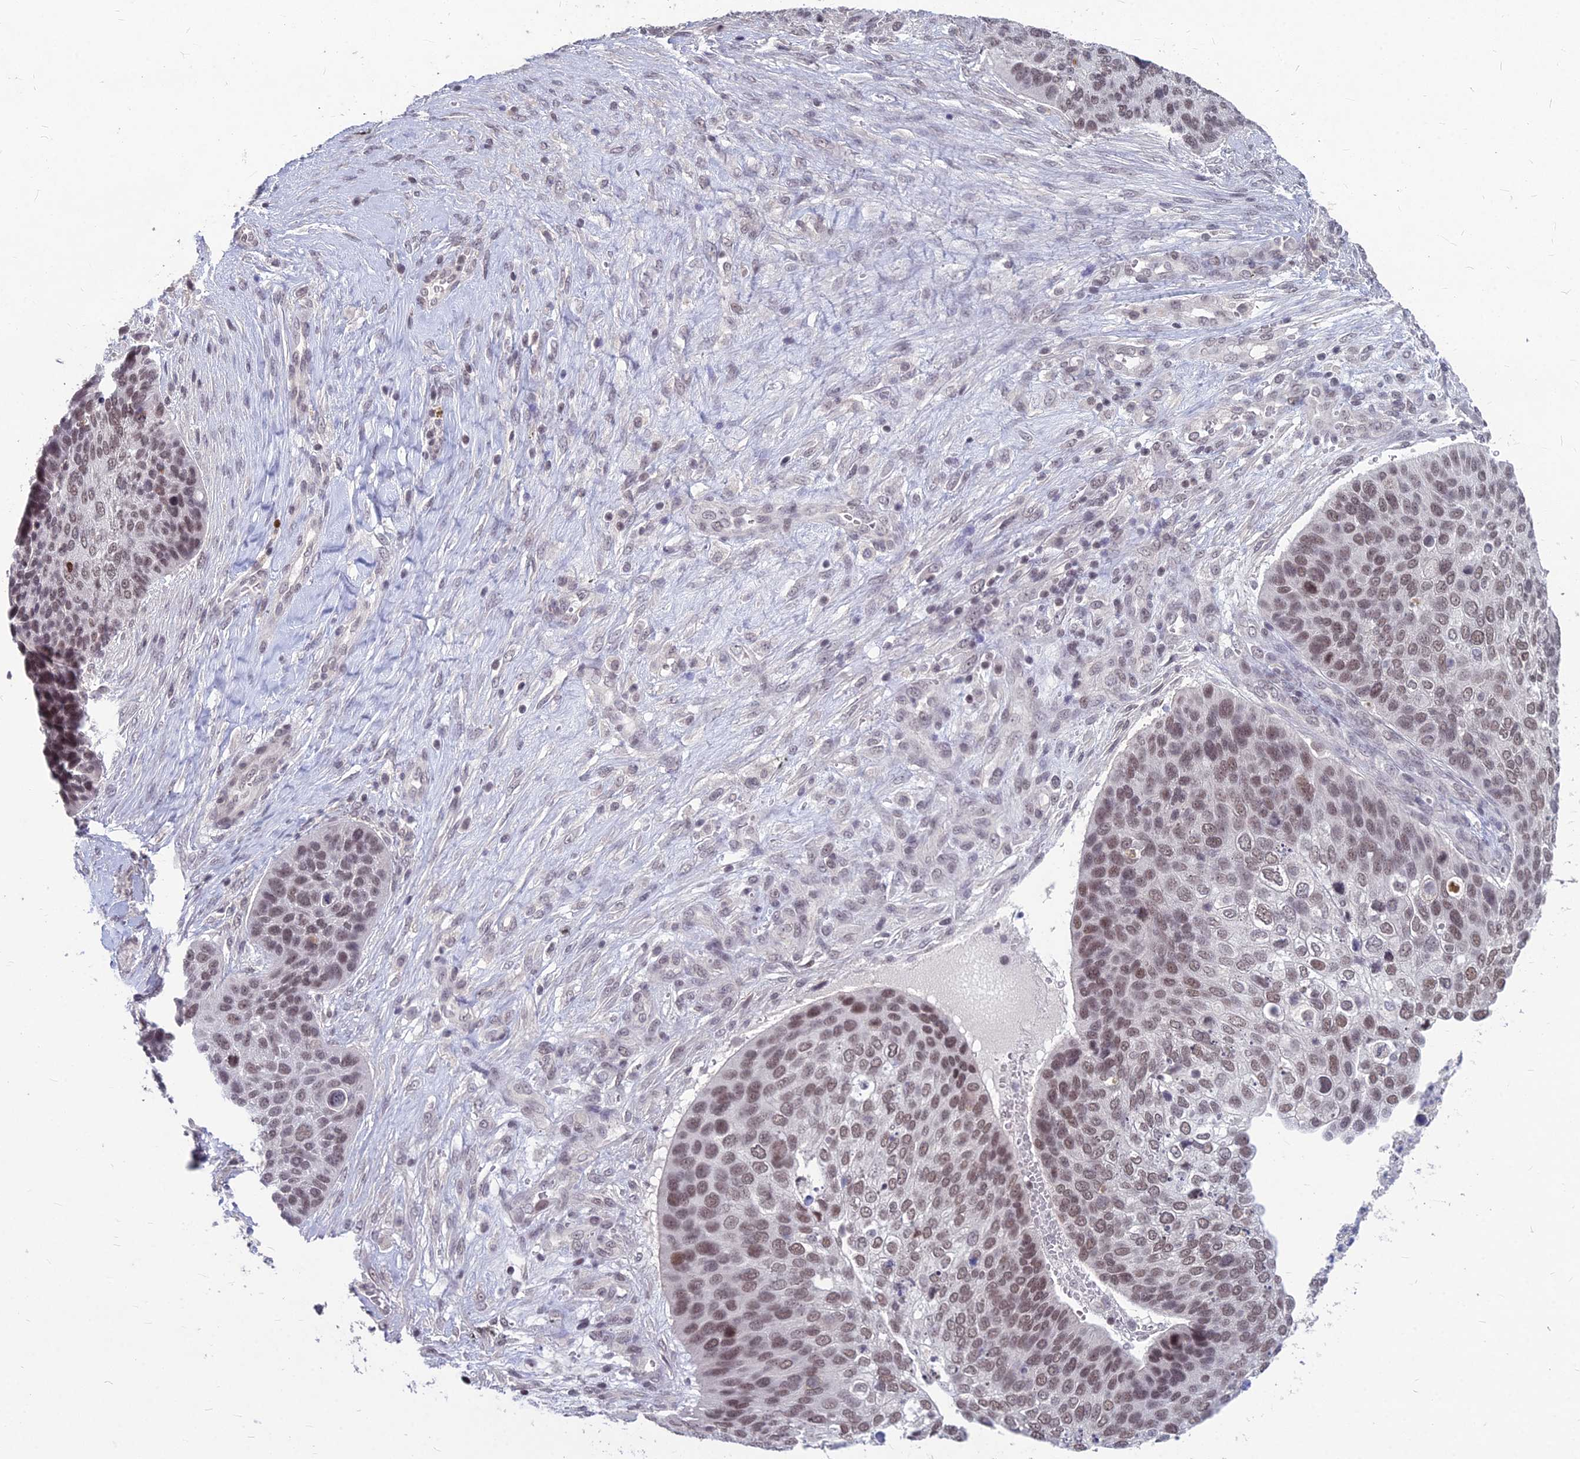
{"staining": {"intensity": "moderate", "quantity": "25%-75%", "location": "nuclear"}, "tissue": "skin cancer", "cell_type": "Tumor cells", "image_type": "cancer", "snomed": [{"axis": "morphology", "description": "Basal cell carcinoma"}, {"axis": "topography", "description": "Skin"}], "caption": "The image demonstrates staining of basal cell carcinoma (skin), revealing moderate nuclear protein positivity (brown color) within tumor cells. The protein is stained brown, and the nuclei are stained in blue (DAB IHC with brightfield microscopy, high magnification).", "gene": "KAT7", "patient": {"sex": "female", "age": 74}}